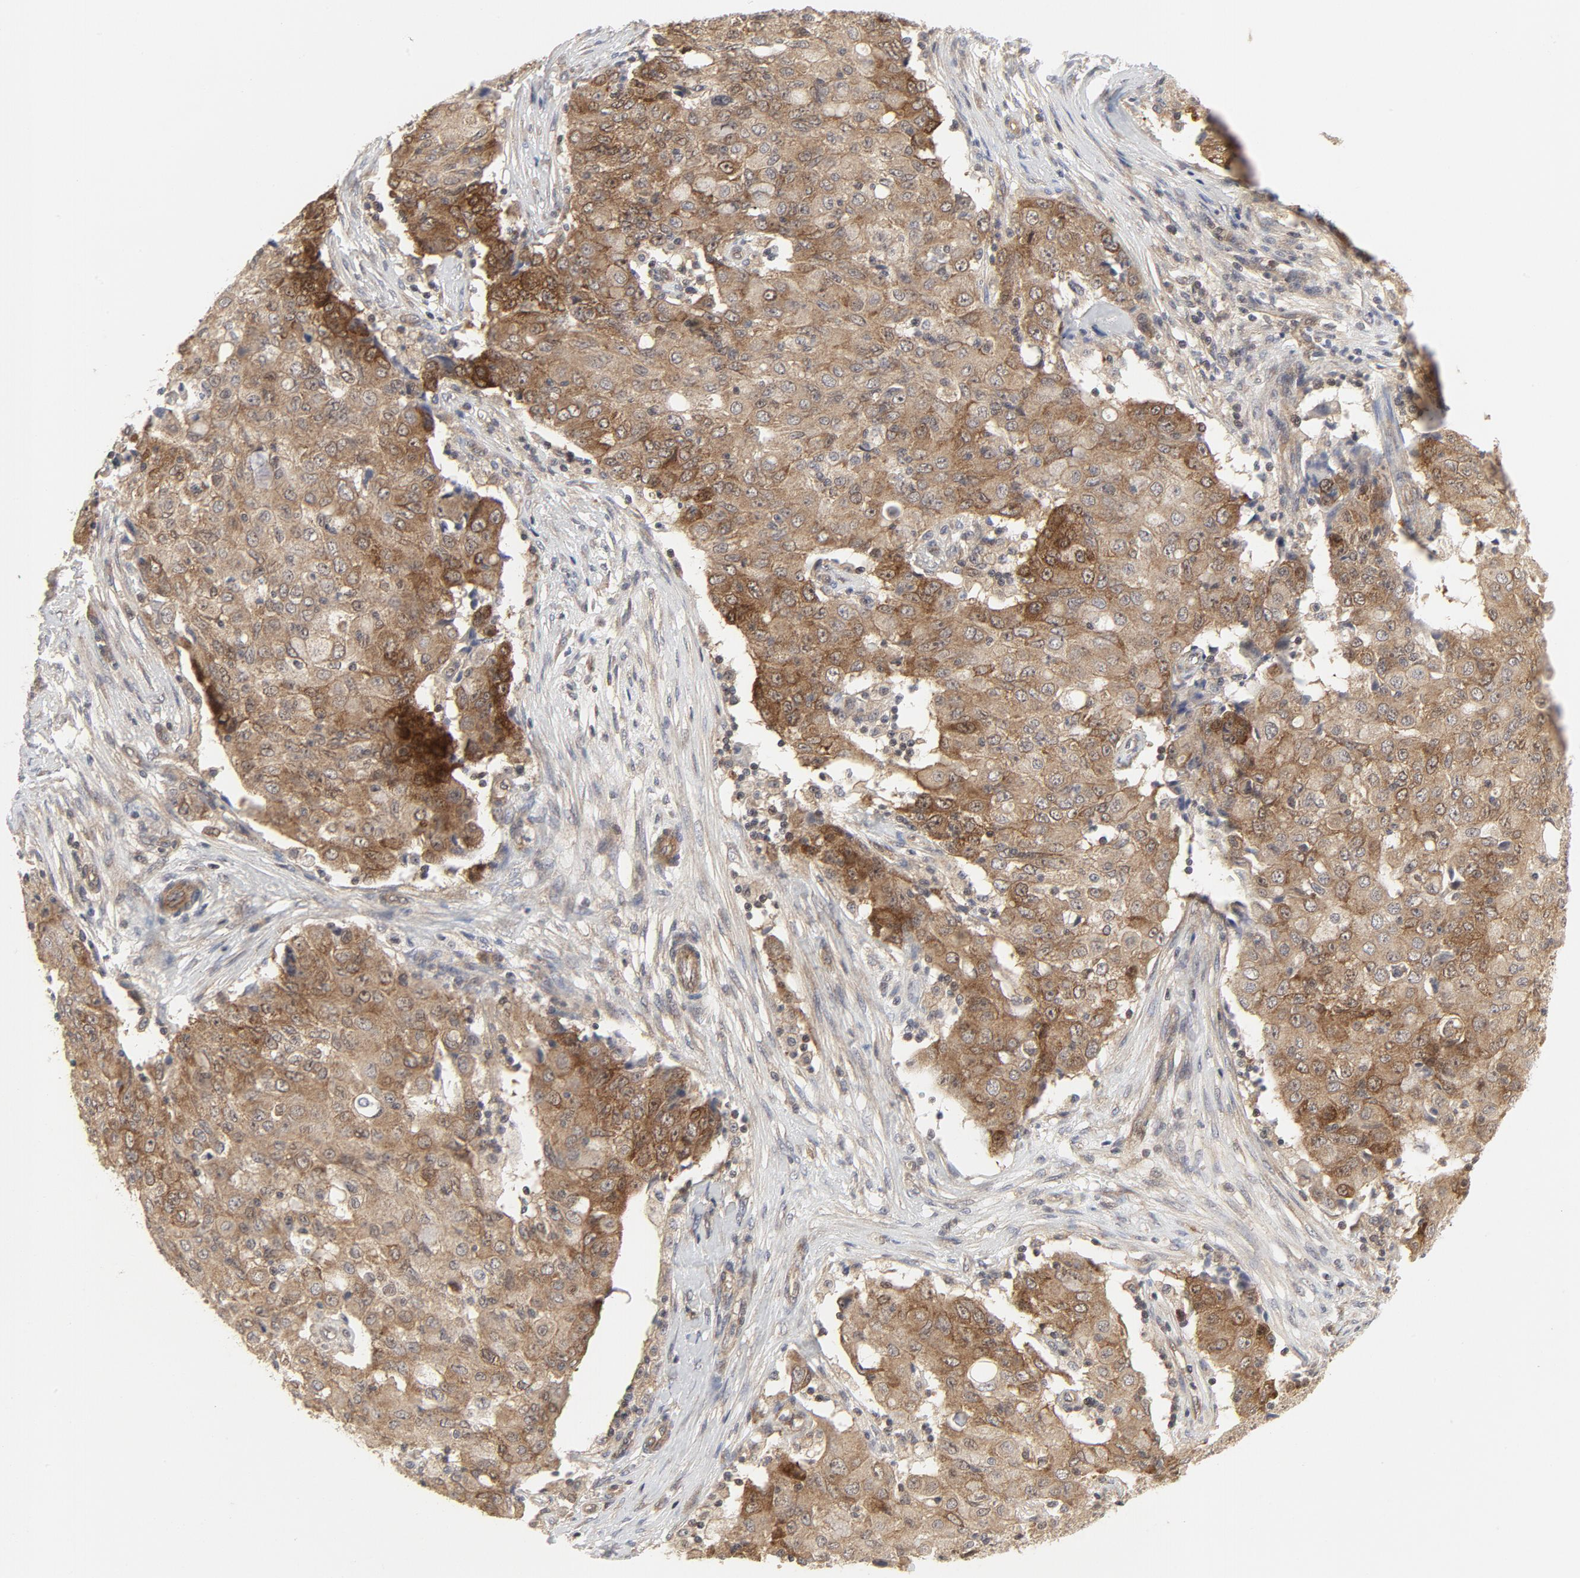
{"staining": {"intensity": "weak", "quantity": ">75%", "location": "cytoplasmic/membranous"}, "tissue": "ovarian cancer", "cell_type": "Tumor cells", "image_type": "cancer", "snomed": [{"axis": "morphology", "description": "Carcinoma, endometroid"}, {"axis": "topography", "description": "Ovary"}], "caption": "Ovarian endometroid carcinoma stained with a brown dye shows weak cytoplasmic/membranous positive expression in approximately >75% of tumor cells.", "gene": "MAP2K7", "patient": {"sex": "female", "age": 42}}